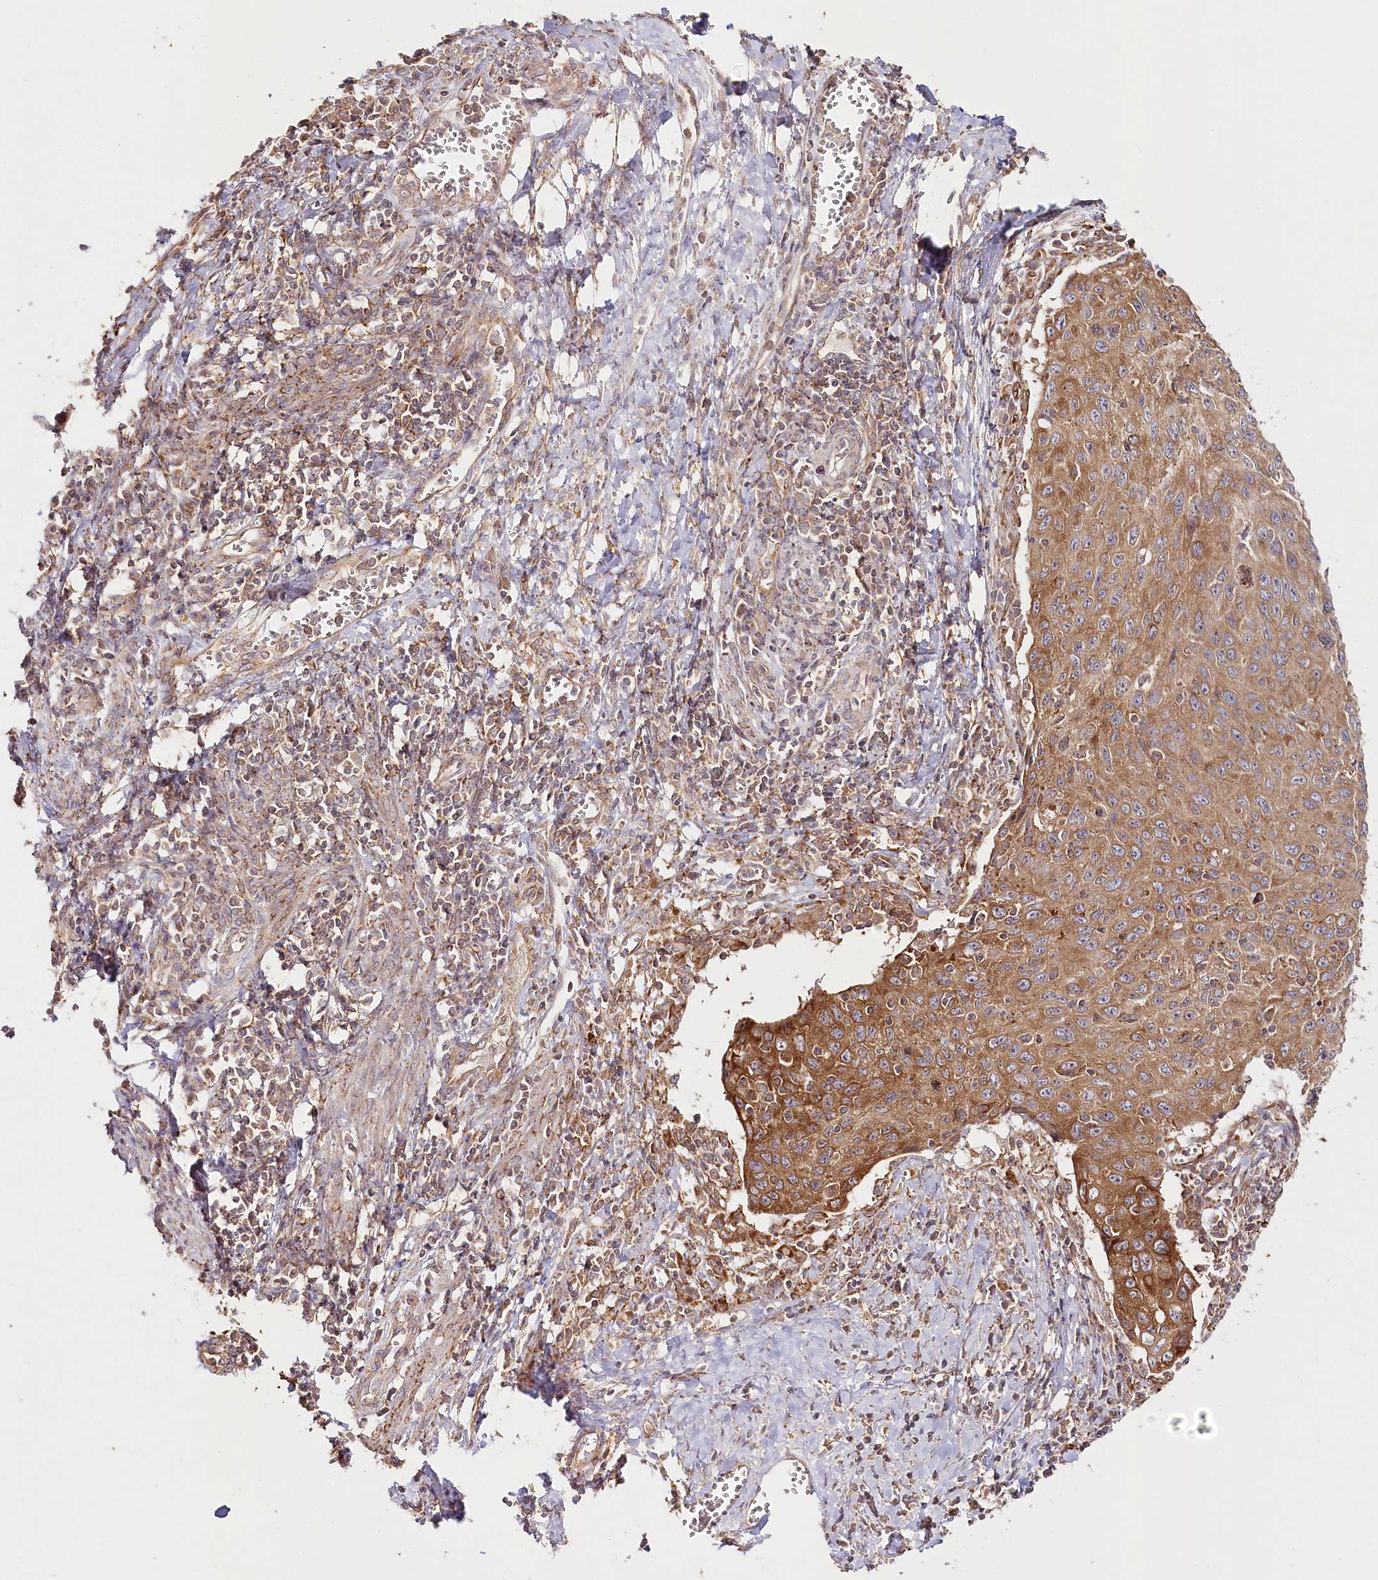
{"staining": {"intensity": "moderate", "quantity": ">75%", "location": "cytoplasmic/membranous"}, "tissue": "cervical cancer", "cell_type": "Tumor cells", "image_type": "cancer", "snomed": [{"axis": "morphology", "description": "Squamous cell carcinoma, NOS"}, {"axis": "topography", "description": "Cervix"}], "caption": "Cervical cancer (squamous cell carcinoma) tissue reveals moderate cytoplasmic/membranous expression in about >75% of tumor cells", "gene": "OTUD4", "patient": {"sex": "female", "age": 53}}